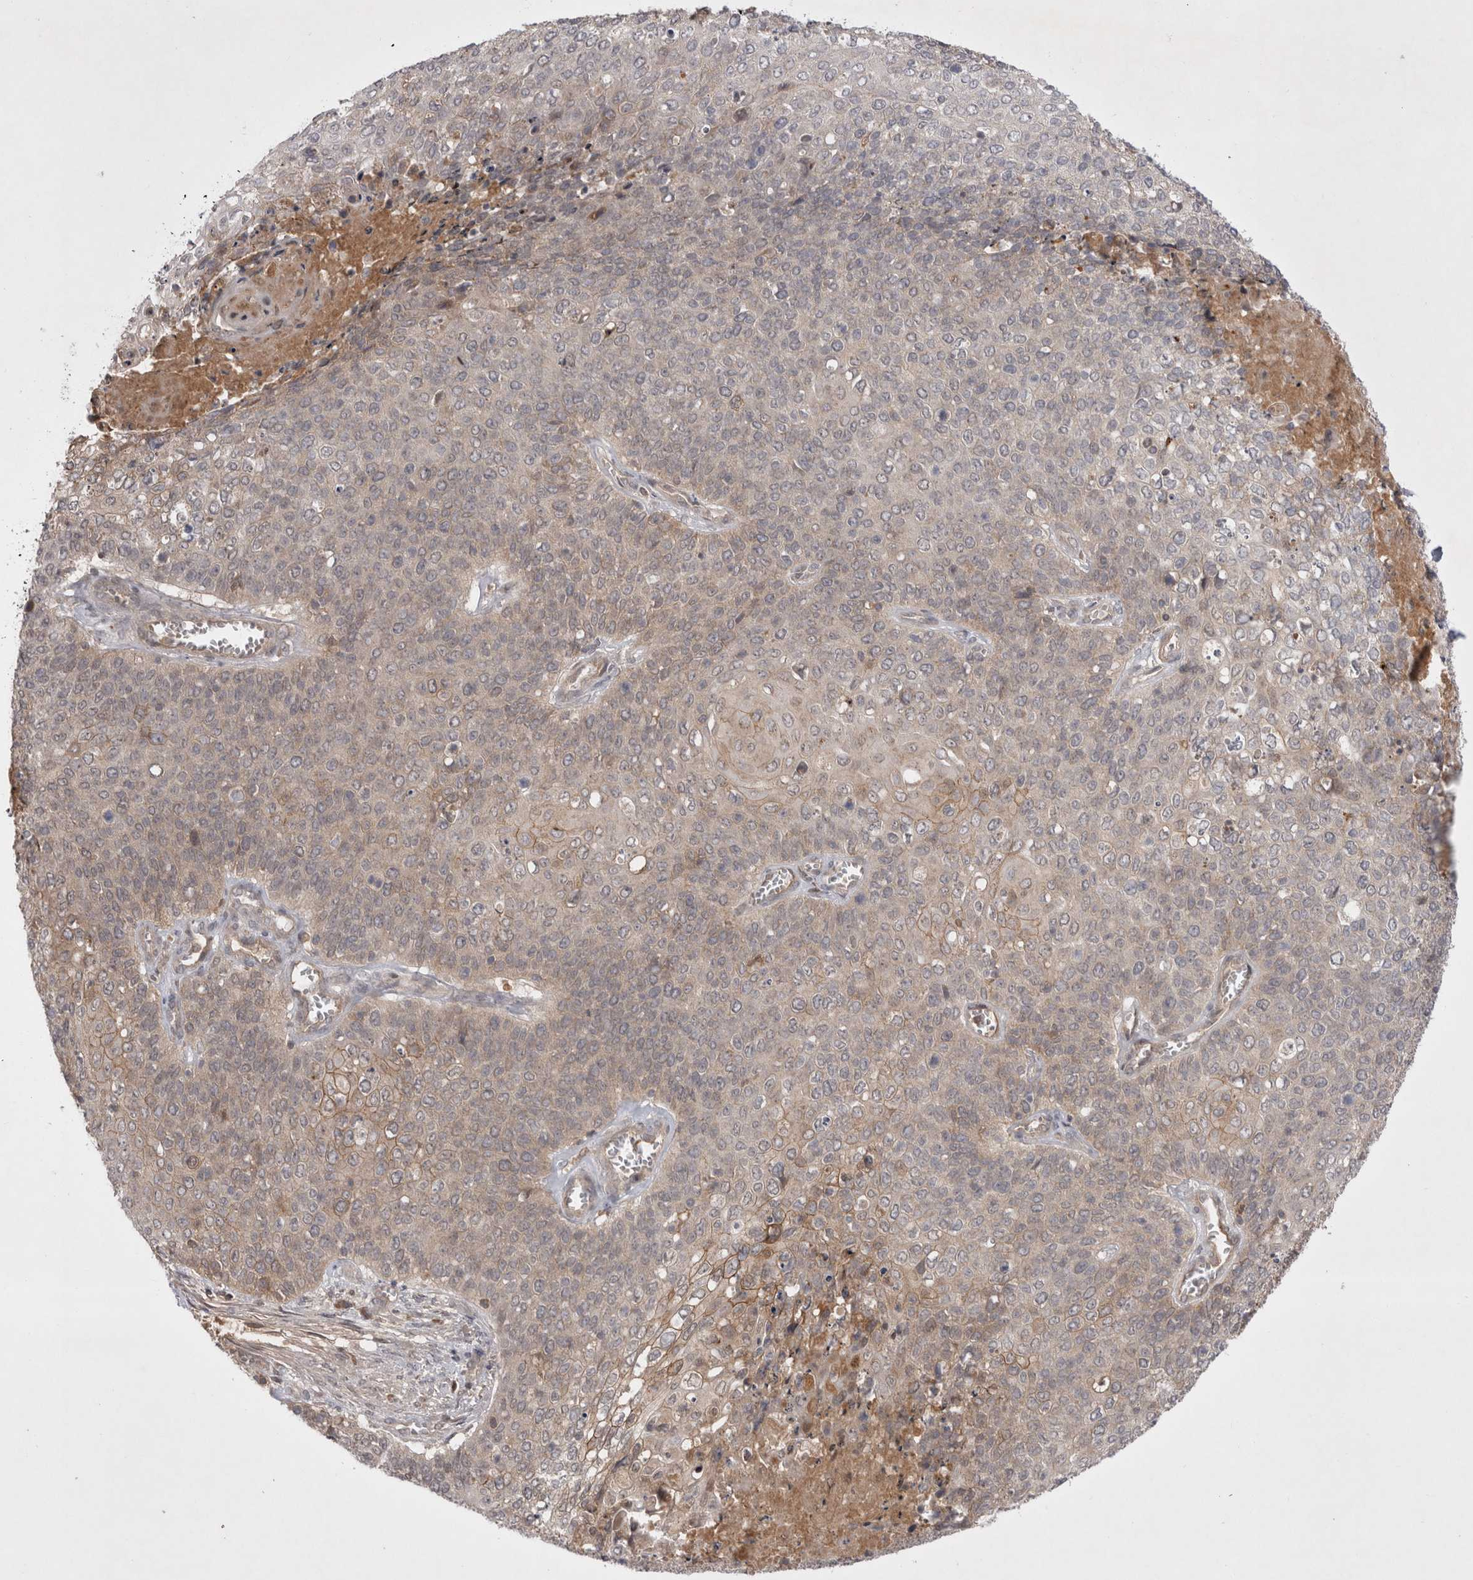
{"staining": {"intensity": "weak", "quantity": "25%-75%", "location": "cytoplasmic/membranous"}, "tissue": "cervical cancer", "cell_type": "Tumor cells", "image_type": "cancer", "snomed": [{"axis": "morphology", "description": "Squamous cell carcinoma, NOS"}, {"axis": "topography", "description": "Cervix"}], "caption": "Immunohistochemistry (IHC) image of human cervical cancer (squamous cell carcinoma) stained for a protein (brown), which demonstrates low levels of weak cytoplasmic/membranous expression in about 25%-75% of tumor cells.", "gene": "PLEKHM1", "patient": {"sex": "female", "age": 39}}